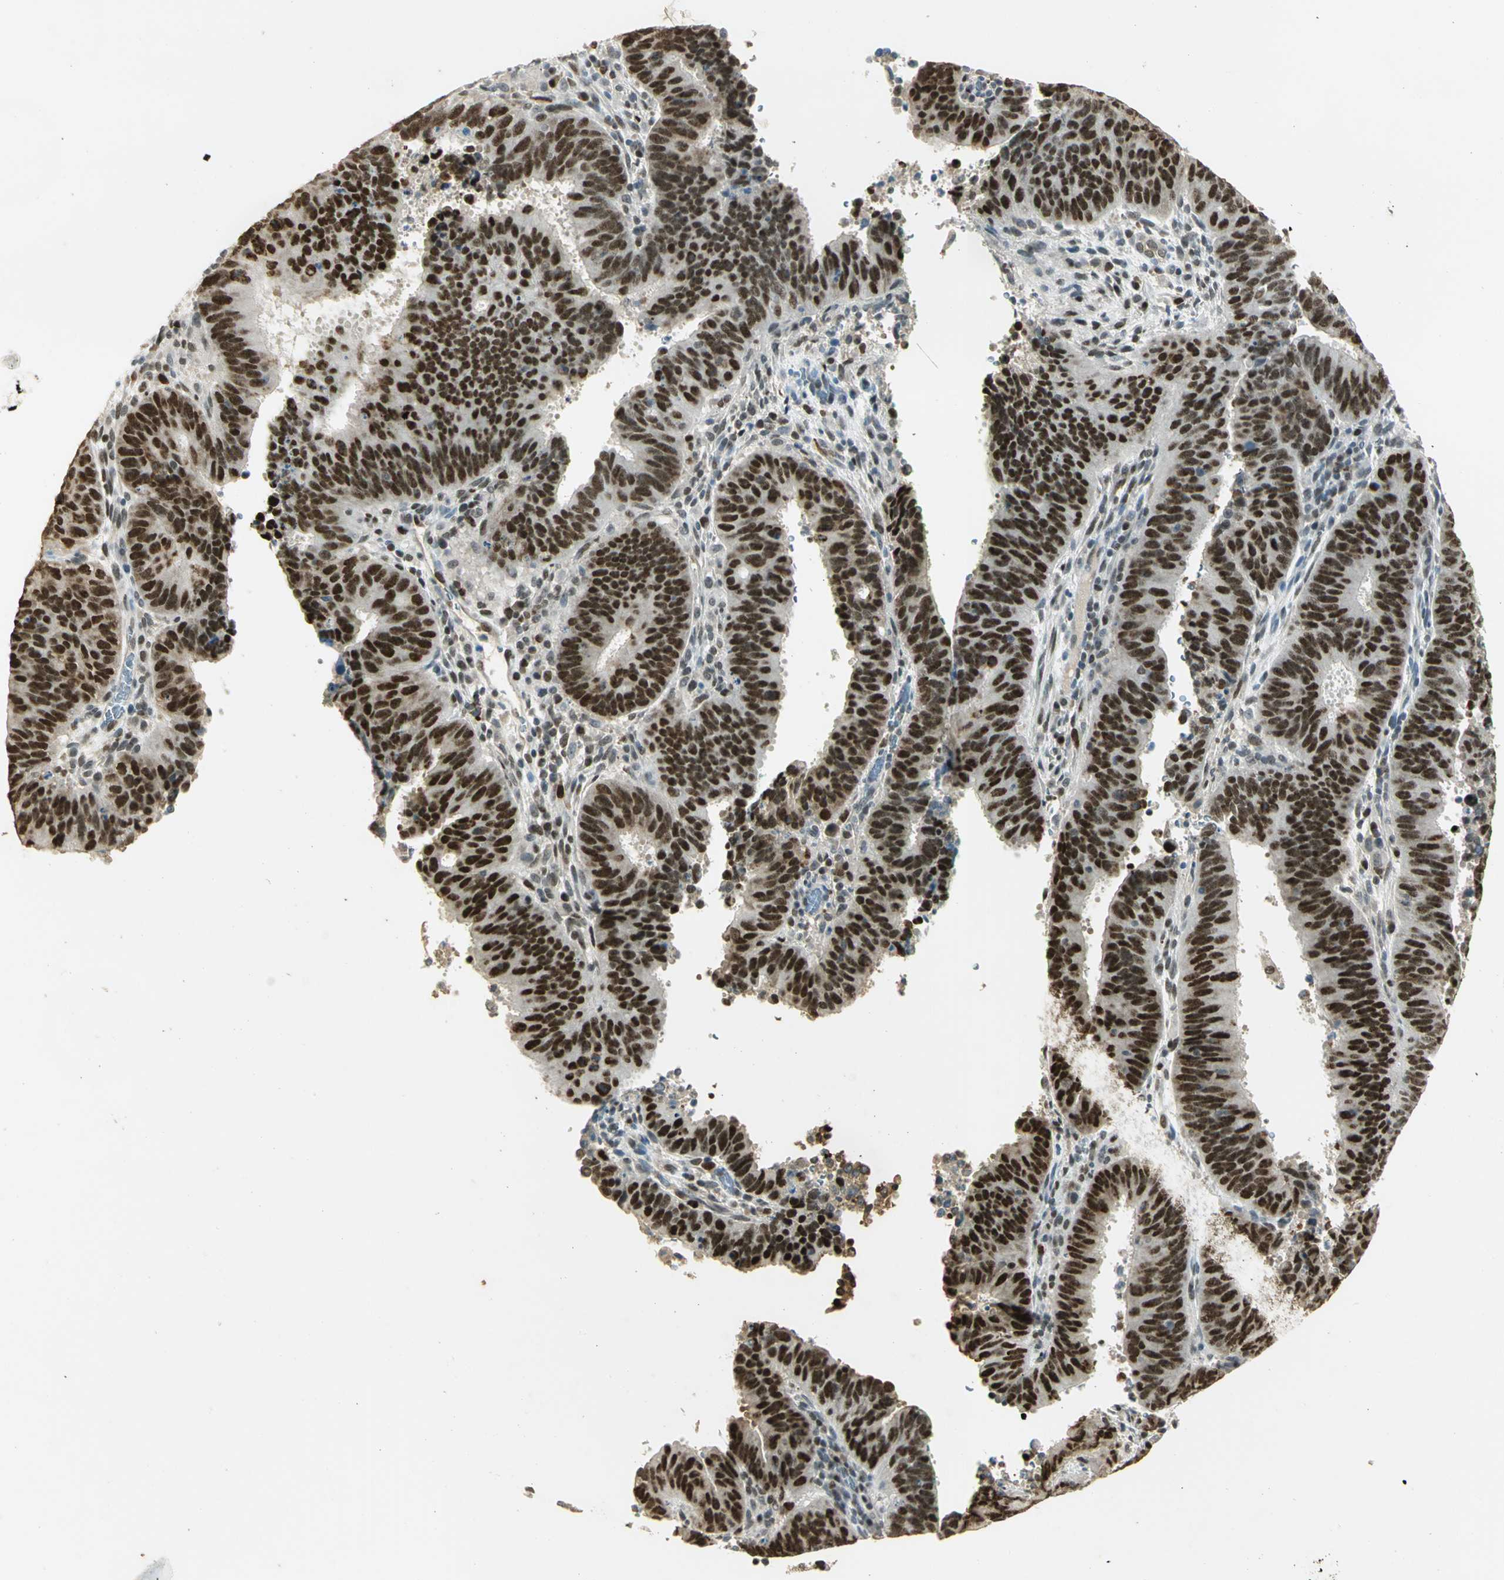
{"staining": {"intensity": "strong", "quantity": ">75%", "location": "nuclear"}, "tissue": "cervical cancer", "cell_type": "Tumor cells", "image_type": "cancer", "snomed": [{"axis": "morphology", "description": "Adenocarcinoma, NOS"}, {"axis": "topography", "description": "Cervix"}], "caption": "Protein staining of cervical adenocarcinoma tissue exhibits strong nuclear staining in approximately >75% of tumor cells.", "gene": "AK6", "patient": {"sex": "female", "age": 44}}